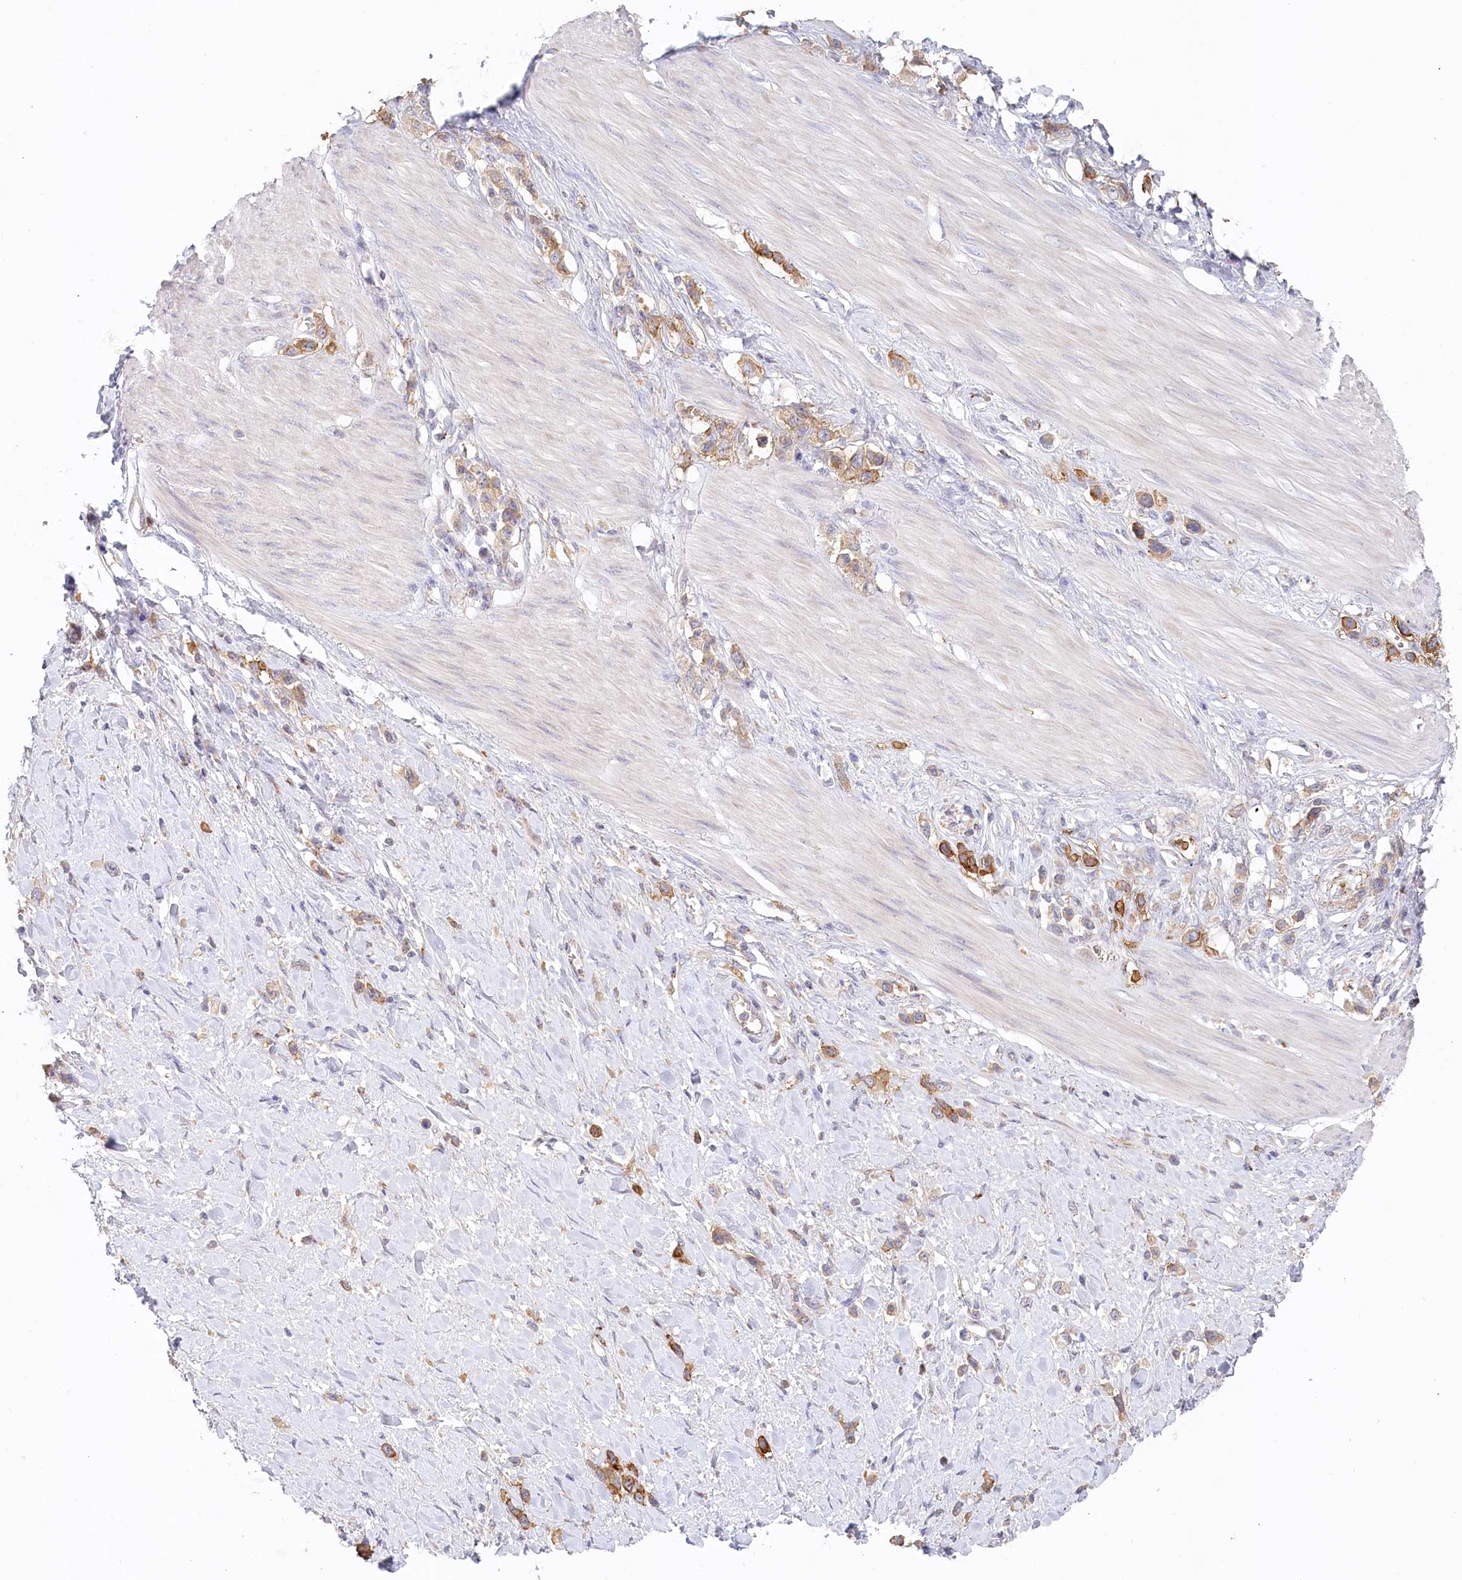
{"staining": {"intensity": "moderate", "quantity": ">75%", "location": "cytoplasmic/membranous"}, "tissue": "stomach cancer", "cell_type": "Tumor cells", "image_type": "cancer", "snomed": [{"axis": "morphology", "description": "Adenocarcinoma, NOS"}, {"axis": "topography", "description": "Stomach"}], "caption": "Human stomach adenocarcinoma stained with a brown dye demonstrates moderate cytoplasmic/membranous positive staining in about >75% of tumor cells.", "gene": "VSIG1", "patient": {"sex": "female", "age": 65}}